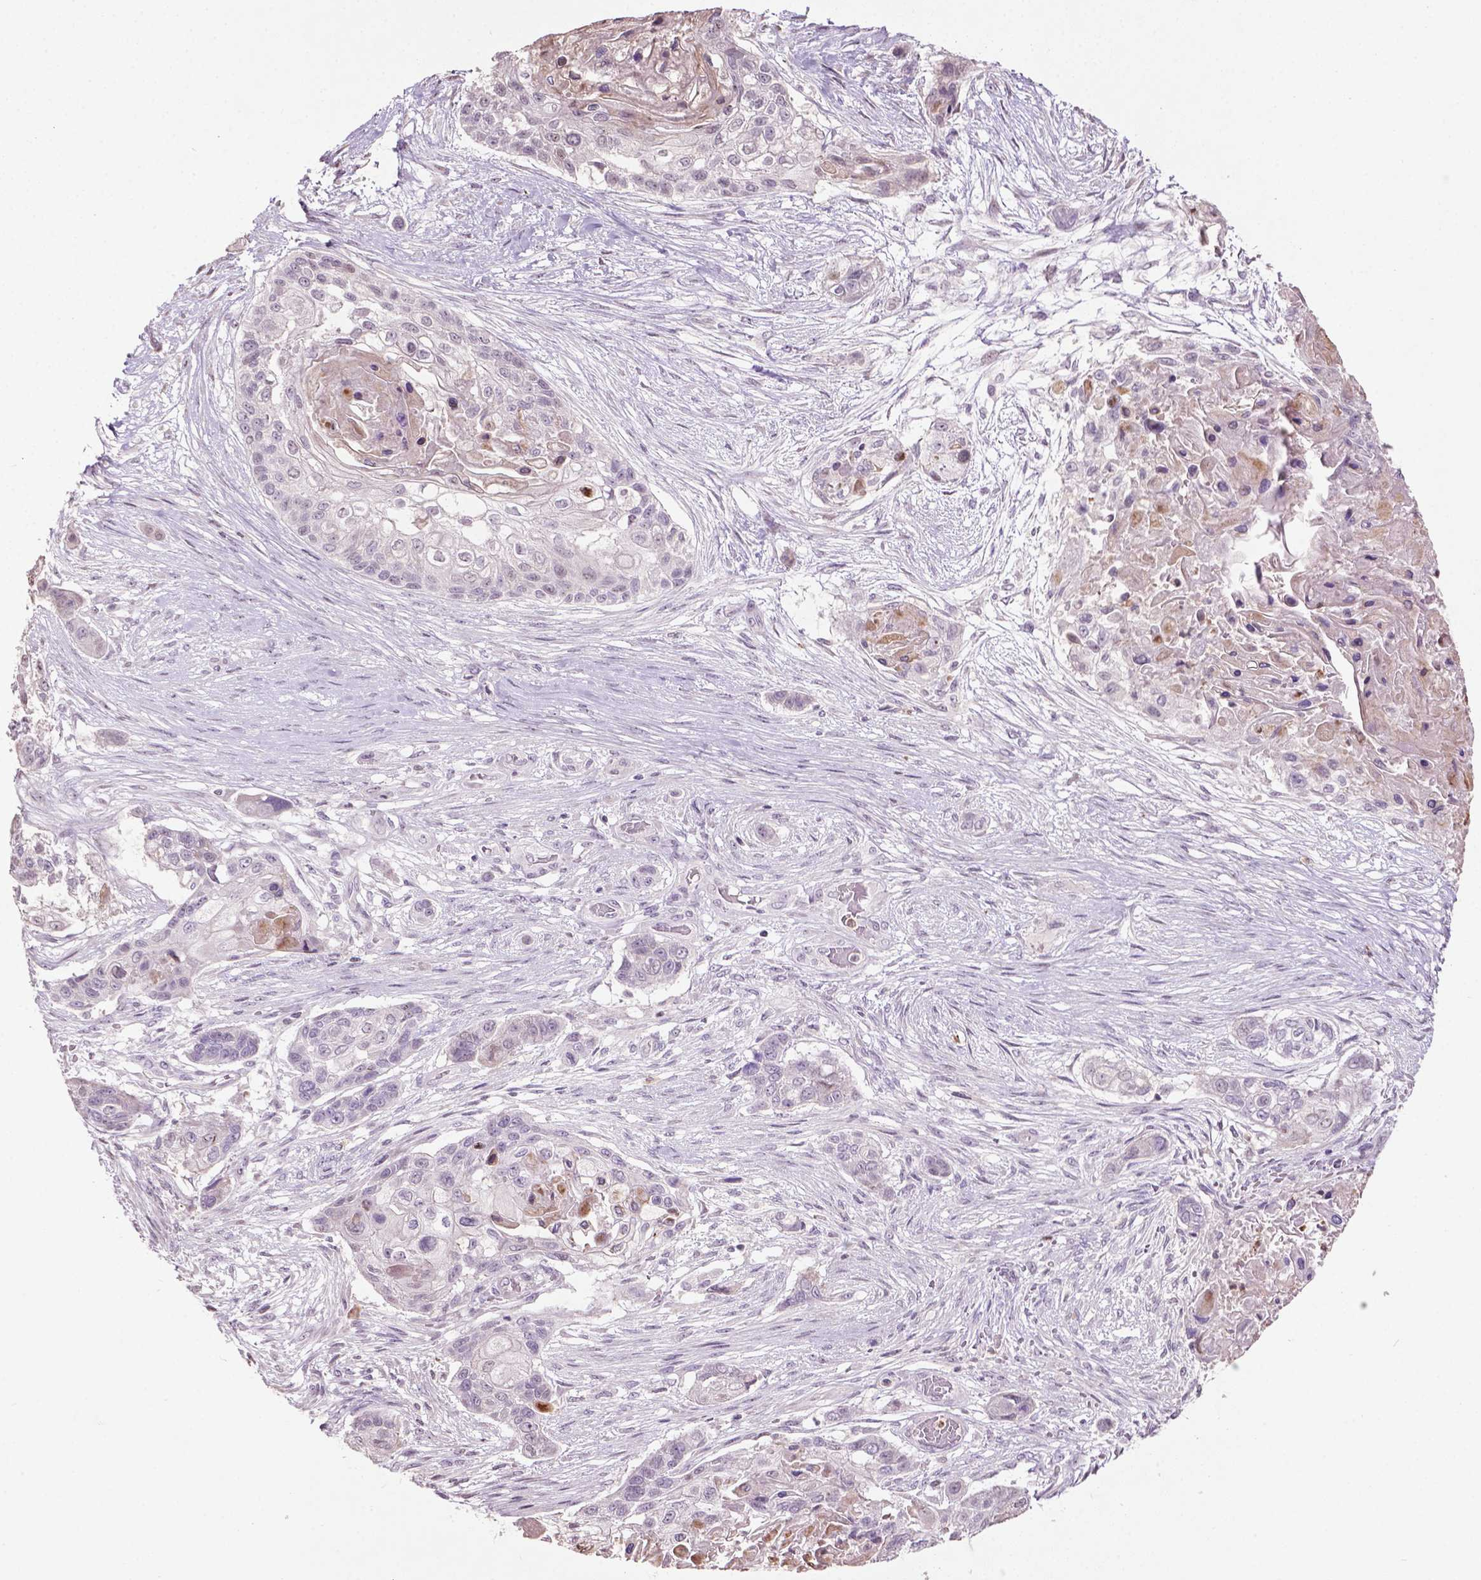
{"staining": {"intensity": "negative", "quantity": "none", "location": "none"}, "tissue": "lung cancer", "cell_type": "Tumor cells", "image_type": "cancer", "snomed": [{"axis": "morphology", "description": "Squamous cell carcinoma, NOS"}, {"axis": "topography", "description": "Lung"}], "caption": "This is an immunohistochemistry (IHC) micrograph of human lung cancer. There is no positivity in tumor cells.", "gene": "NTNG2", "patient": {"sex": "male", "age": 69}}